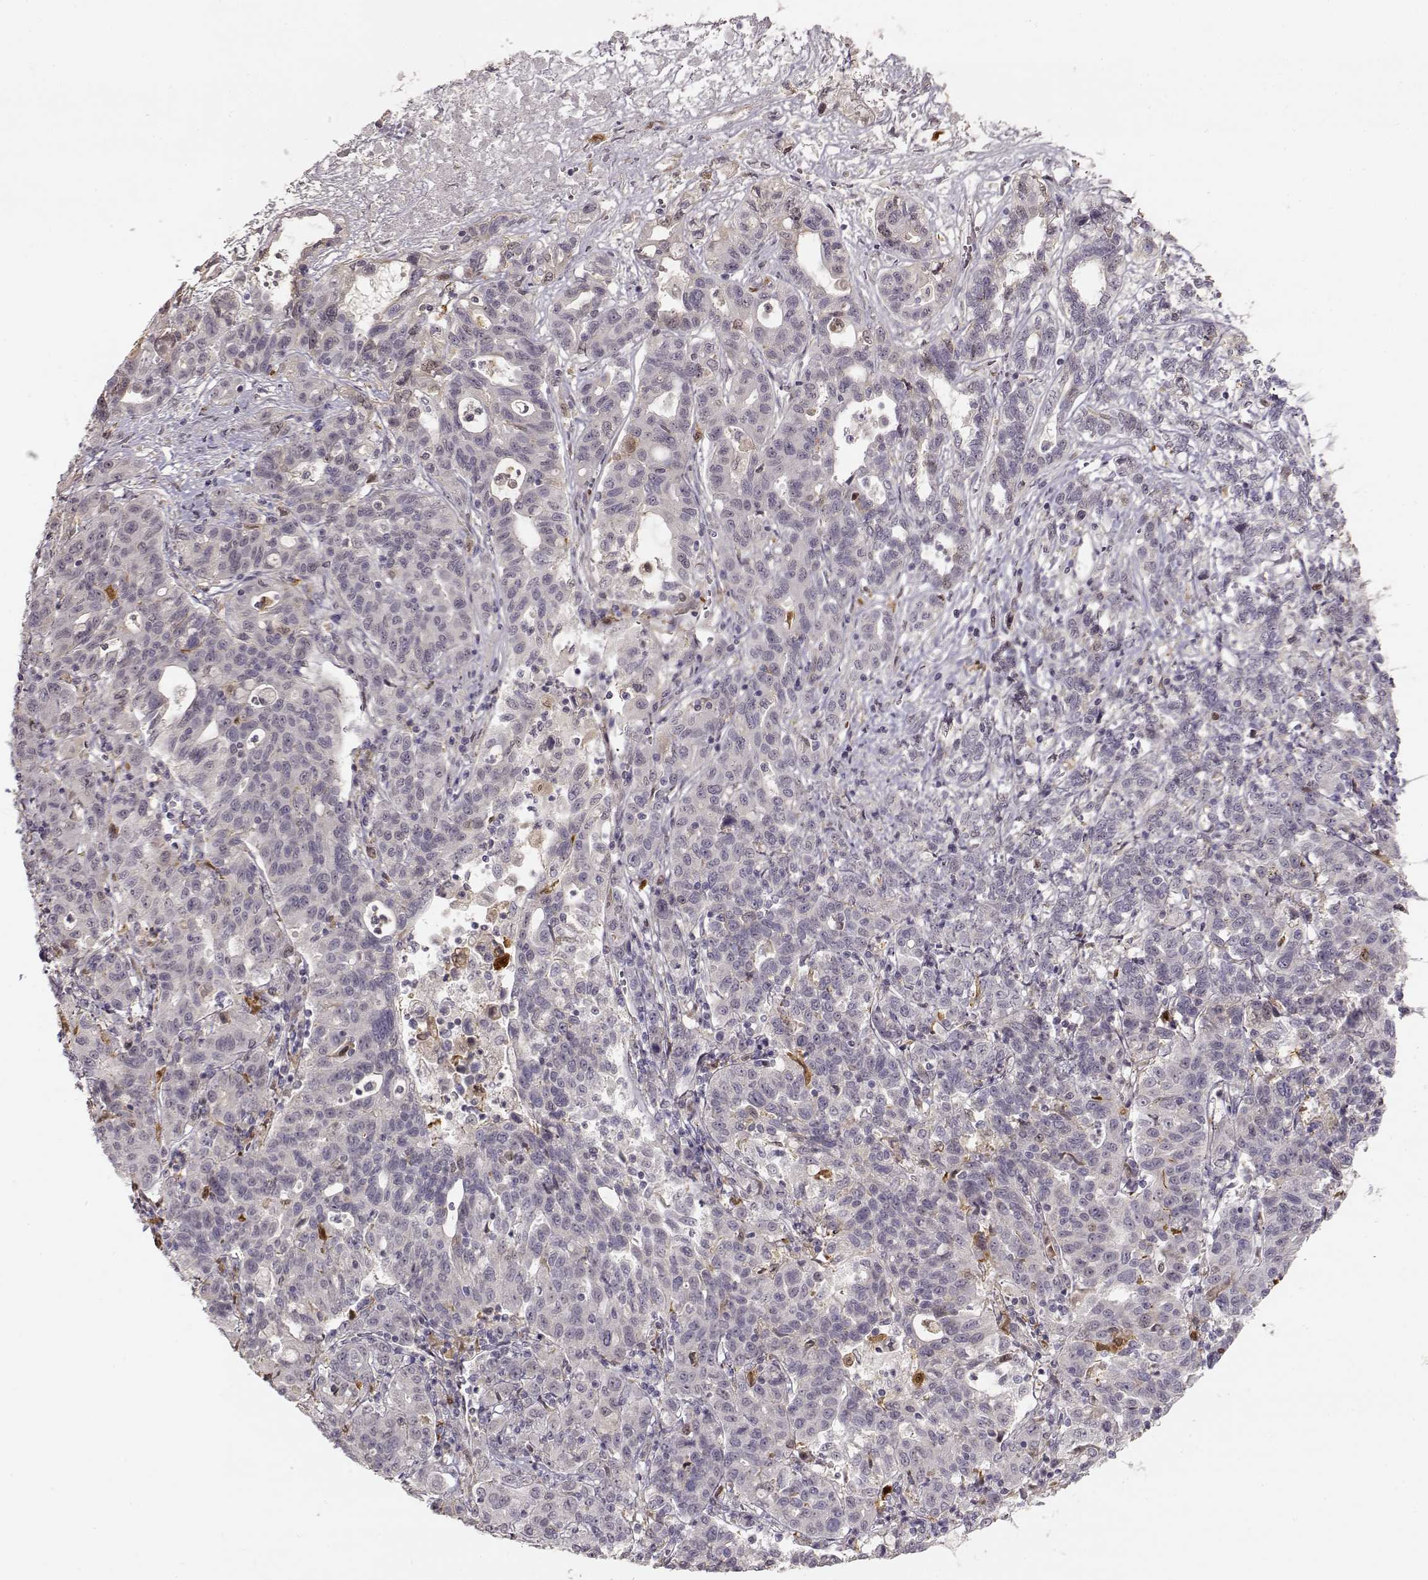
{"staining": {"intensity": "negative", "quantity": "none", "location": "none"}, "tissue": "liver cancer", "cell_type": "Tumor cells", "image_type": "cancer", "snomed": [{"axis": "morphology", "description": "Adenocarcinoma, NOS"}, {"axis": "morphology", "description": "Cholangiocarcinoma"}, {"axis": "topography", "description": "Liver"}], "caption": "The histopathology image exhibits no significant staining in tumor cells of liver cancer. (DAB immunohistochemistry (IHC) with hematoxylin counter stain).", "gene": "S100B", "patient": {"sex": "male", "age": 64}}